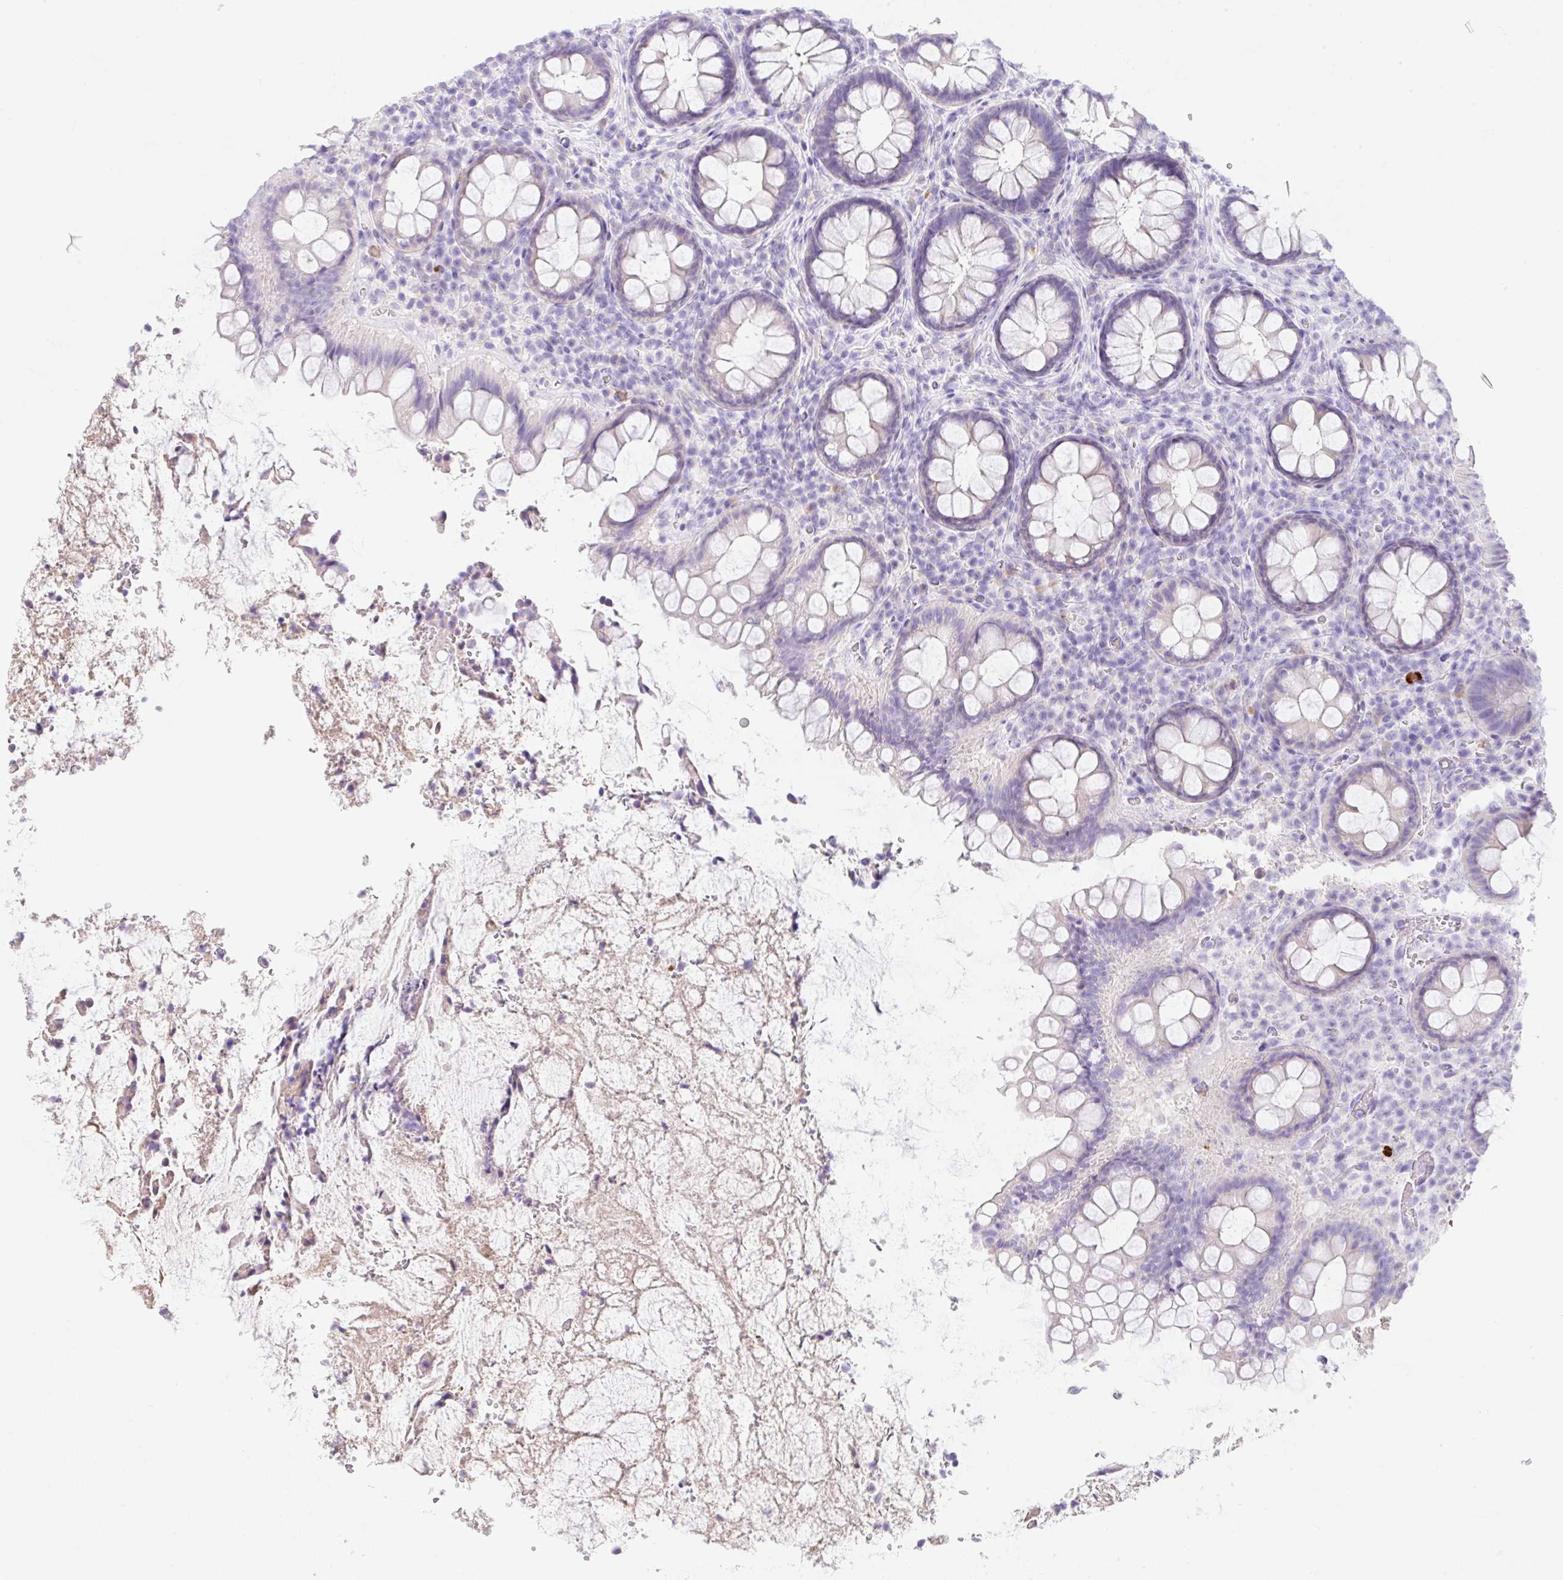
{"staining": {"intensity": "negative", "quantity": "none", "location": "none"}, "tissue": "rectum", "cell_type": "Glandular cells", "image_type": "normal", "snomed": [{"axis": "morphology", "description": "Normal tissue, NOS"}, {"axis": "topography", "description": "Rectum"}], "caption": "High power microscopy photomicrograph of an IHC micrograph of normal rectum, revealing no significant expression in glandular cells.", "gene": "KLK8", "patient": {"sex": "female", "age": 69}}